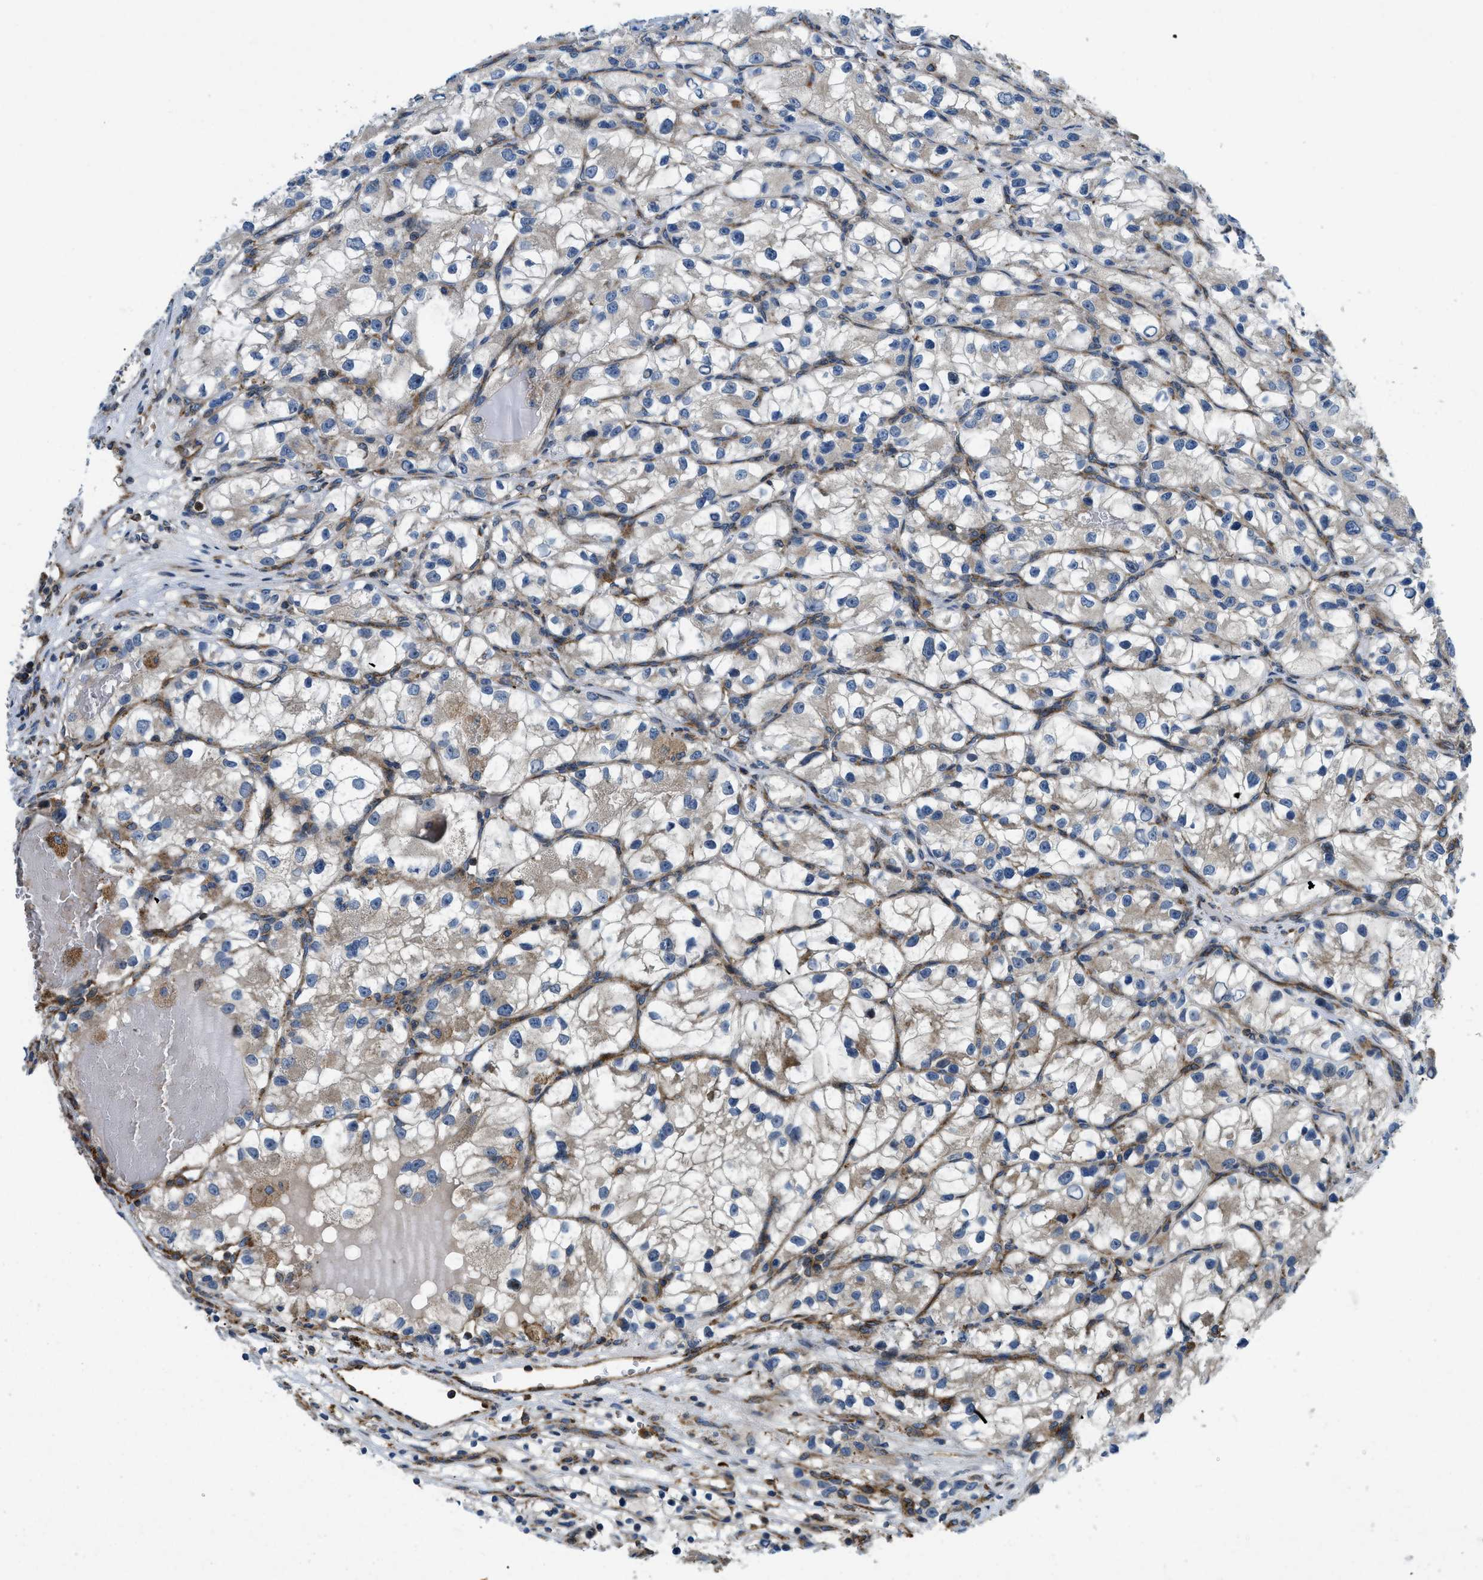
{"staining": {"intensity": "weak", "quantity": "<25%", "location": "cytoplasmic/membranous"}, "tissue": "renal cancer", "cell_type": "Tumor cells", "image_type": "cancer", "snomed": [{"axis": "morphology", "description": "Adenocarcinoma, NOS"}, {"axis": "topography", "description": "Kidney"}], "caption": "High power microscopy micrograph of an IHC micrograph of renal adenocarcinoma, revealing no significant positivity in tumor cells.", "gene": "CSPG4", "patient": {"sex": "female", "age": 57}}